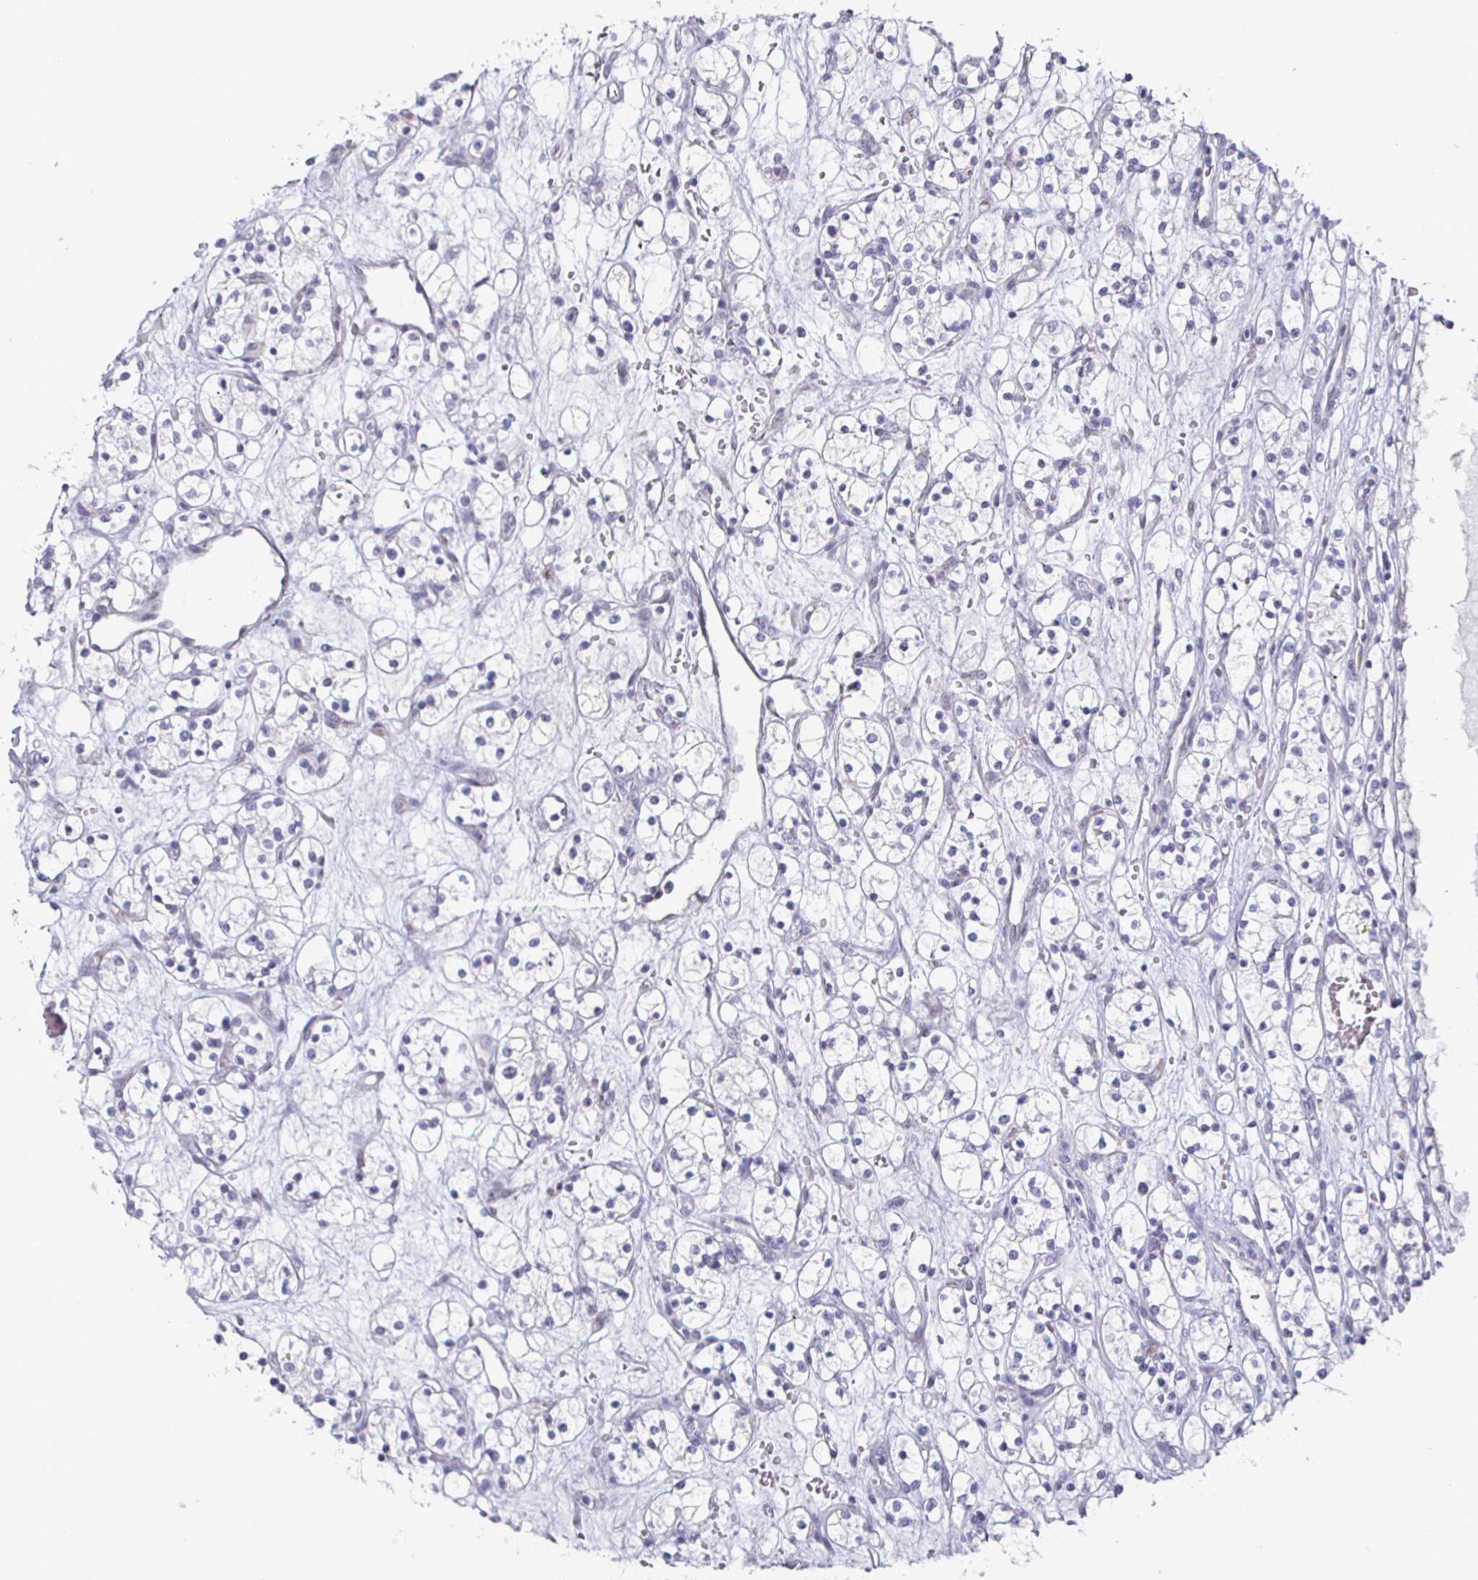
{"staining": {"intensity": "negative", "quantity": "none", "location": "none"}, "tissue": "renal cancer", "cell_type": "Tumor cells", "image_type": "cancer", "snomed": [{"axis": "morphology", "description": "Adenocarcinoma, NOS"}, {"axis": "topography", "description": "Kidney"}], "caption": "Renal cancer (adenocarcinoma) was stained to show a protein in brown. There is no significant positivity in tumor cells.", "gene": "DMRTB1", "patient": {"sex": "female", "age": 60}}